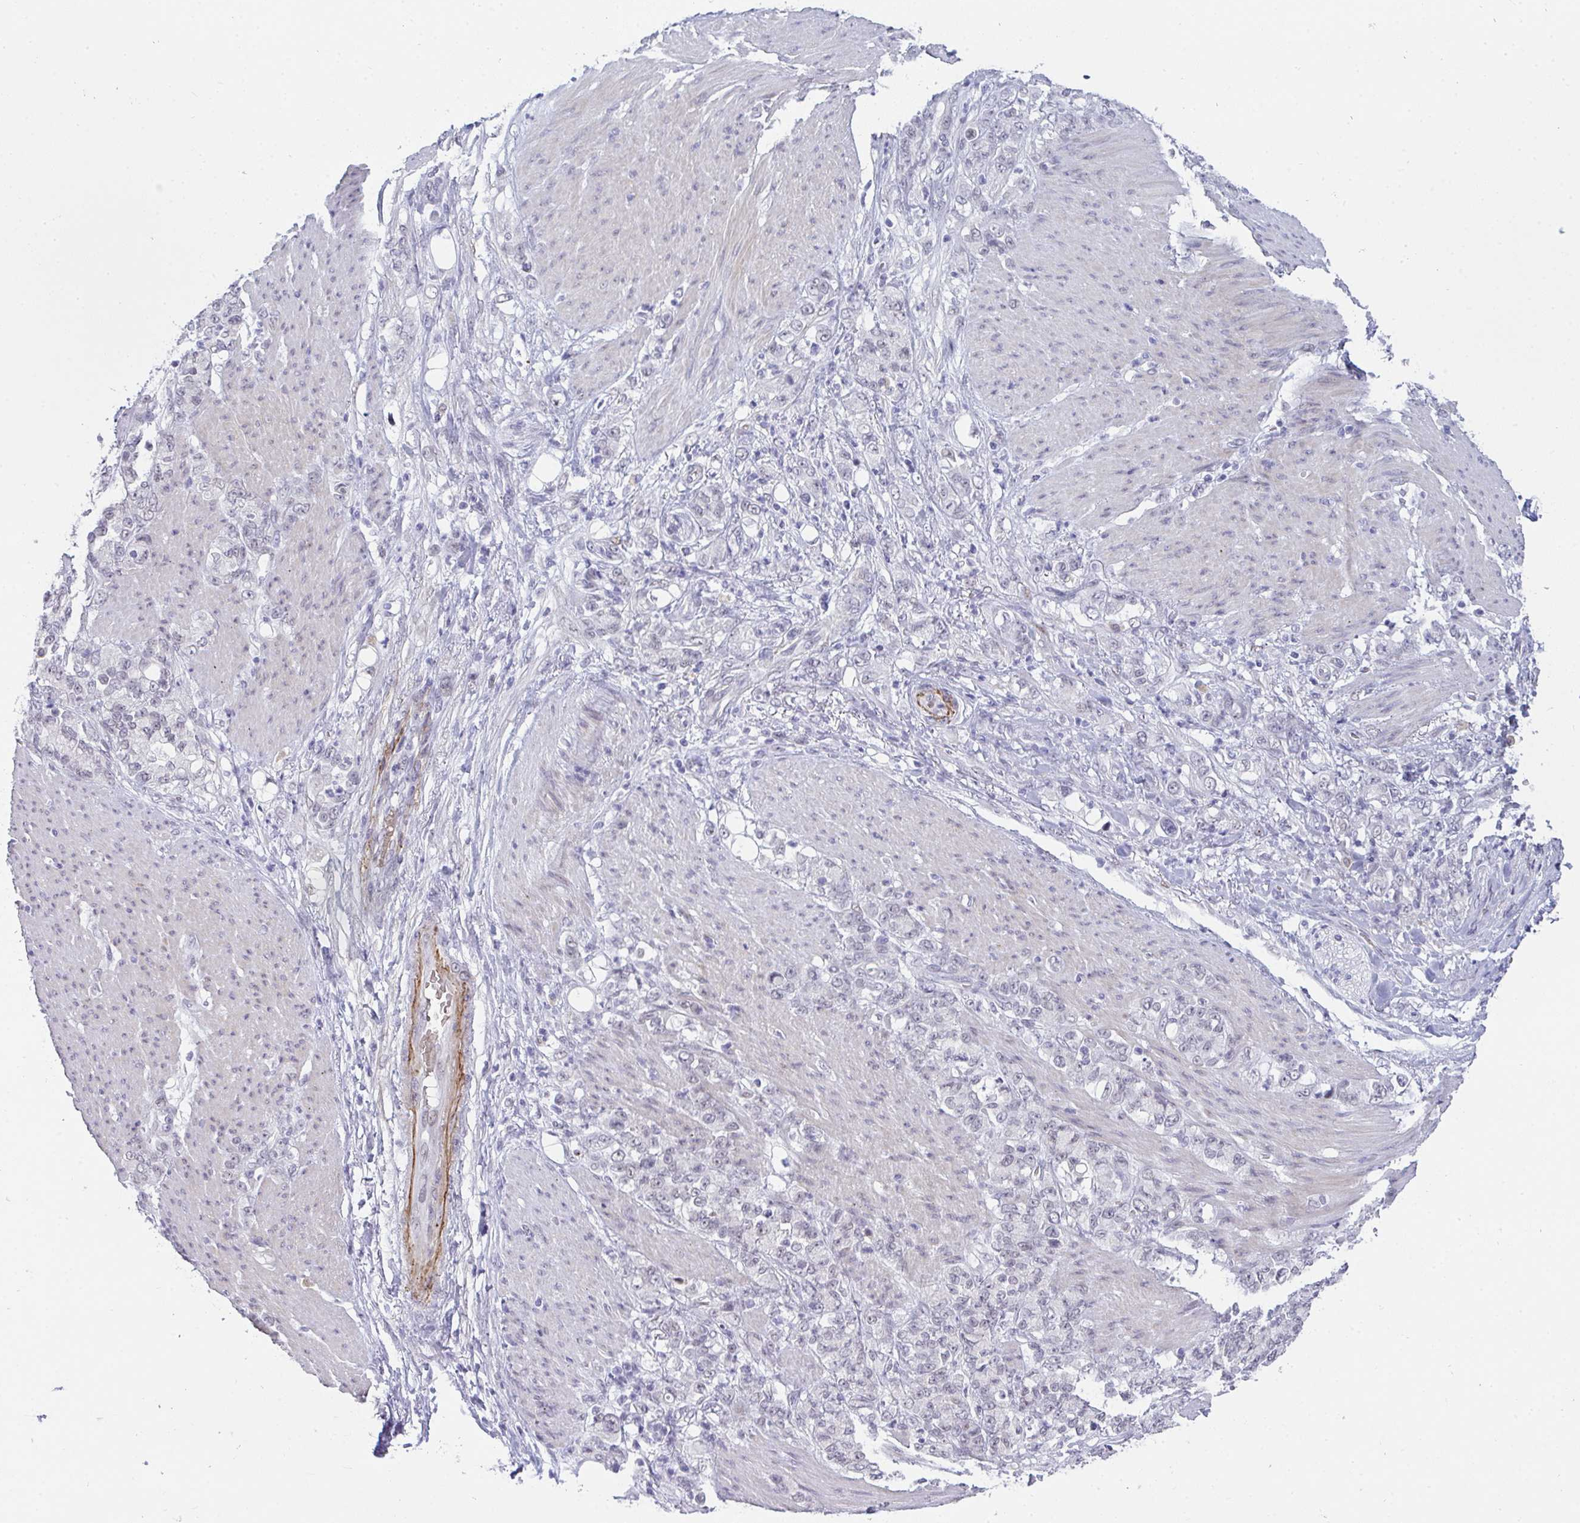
{"staining": {"intensity": "negative", "quantity": "none", "location": "none"}, "tissue": "stomach cancer", "cell_type": "Tumor cells", "image_type": "cancer", "snomed": [{"axis": "morphology", "description": "Adenocarcinoma, NOS"}, {"axis": "topography", "description": "Stomach"}], "caption": "DAB (3,3'-diaminobenzidine) immunohistochemical staining of human stomach cancer (adenocarcinoma) reveals no significant positivity in tumor cells.", "gene": "TNMD", "patient": {"sex": "female", "age": 79}}